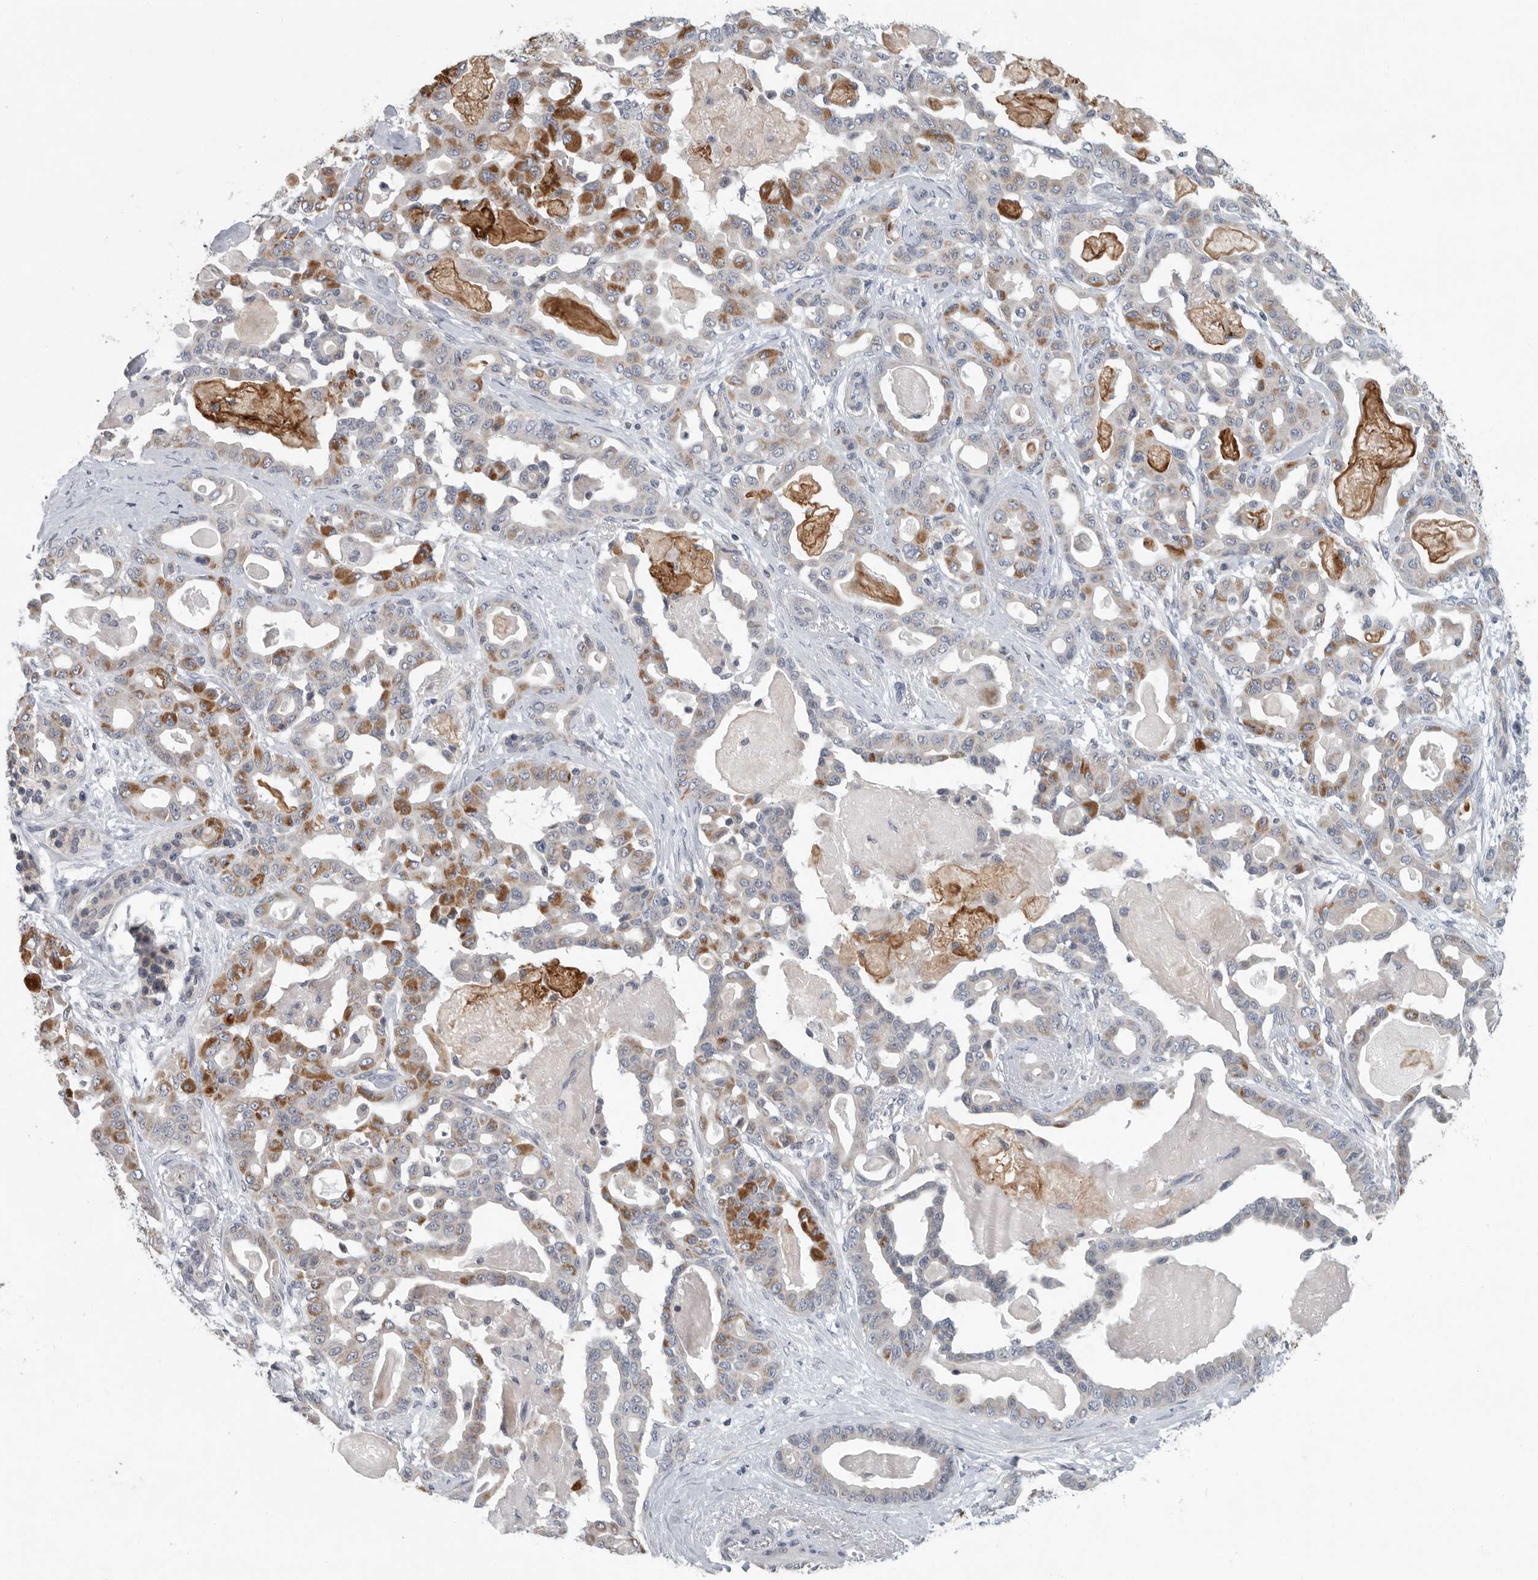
{"staining": {"intensity": "moderate", "quantity": "25%-75%", "location": "cytoplasmic/membranous"}, "tissue": "pancreatic cancer", "cell_type": "Tumor cells", "image_type": "cancer", "snomed": [{"axis": "morphology", "description": "Adenocarcinoma, NOS"}, {"axis": "topography", "description": "Pancreas"}], "caption": "This image reveals IHC staining of human pancreatic cancer, with medium moderate cytoplasmic/membranous staining in about 25%-75% of tumor cells.", "gene": "MPP3", "patient": {"sex": "male", "age": 63}}